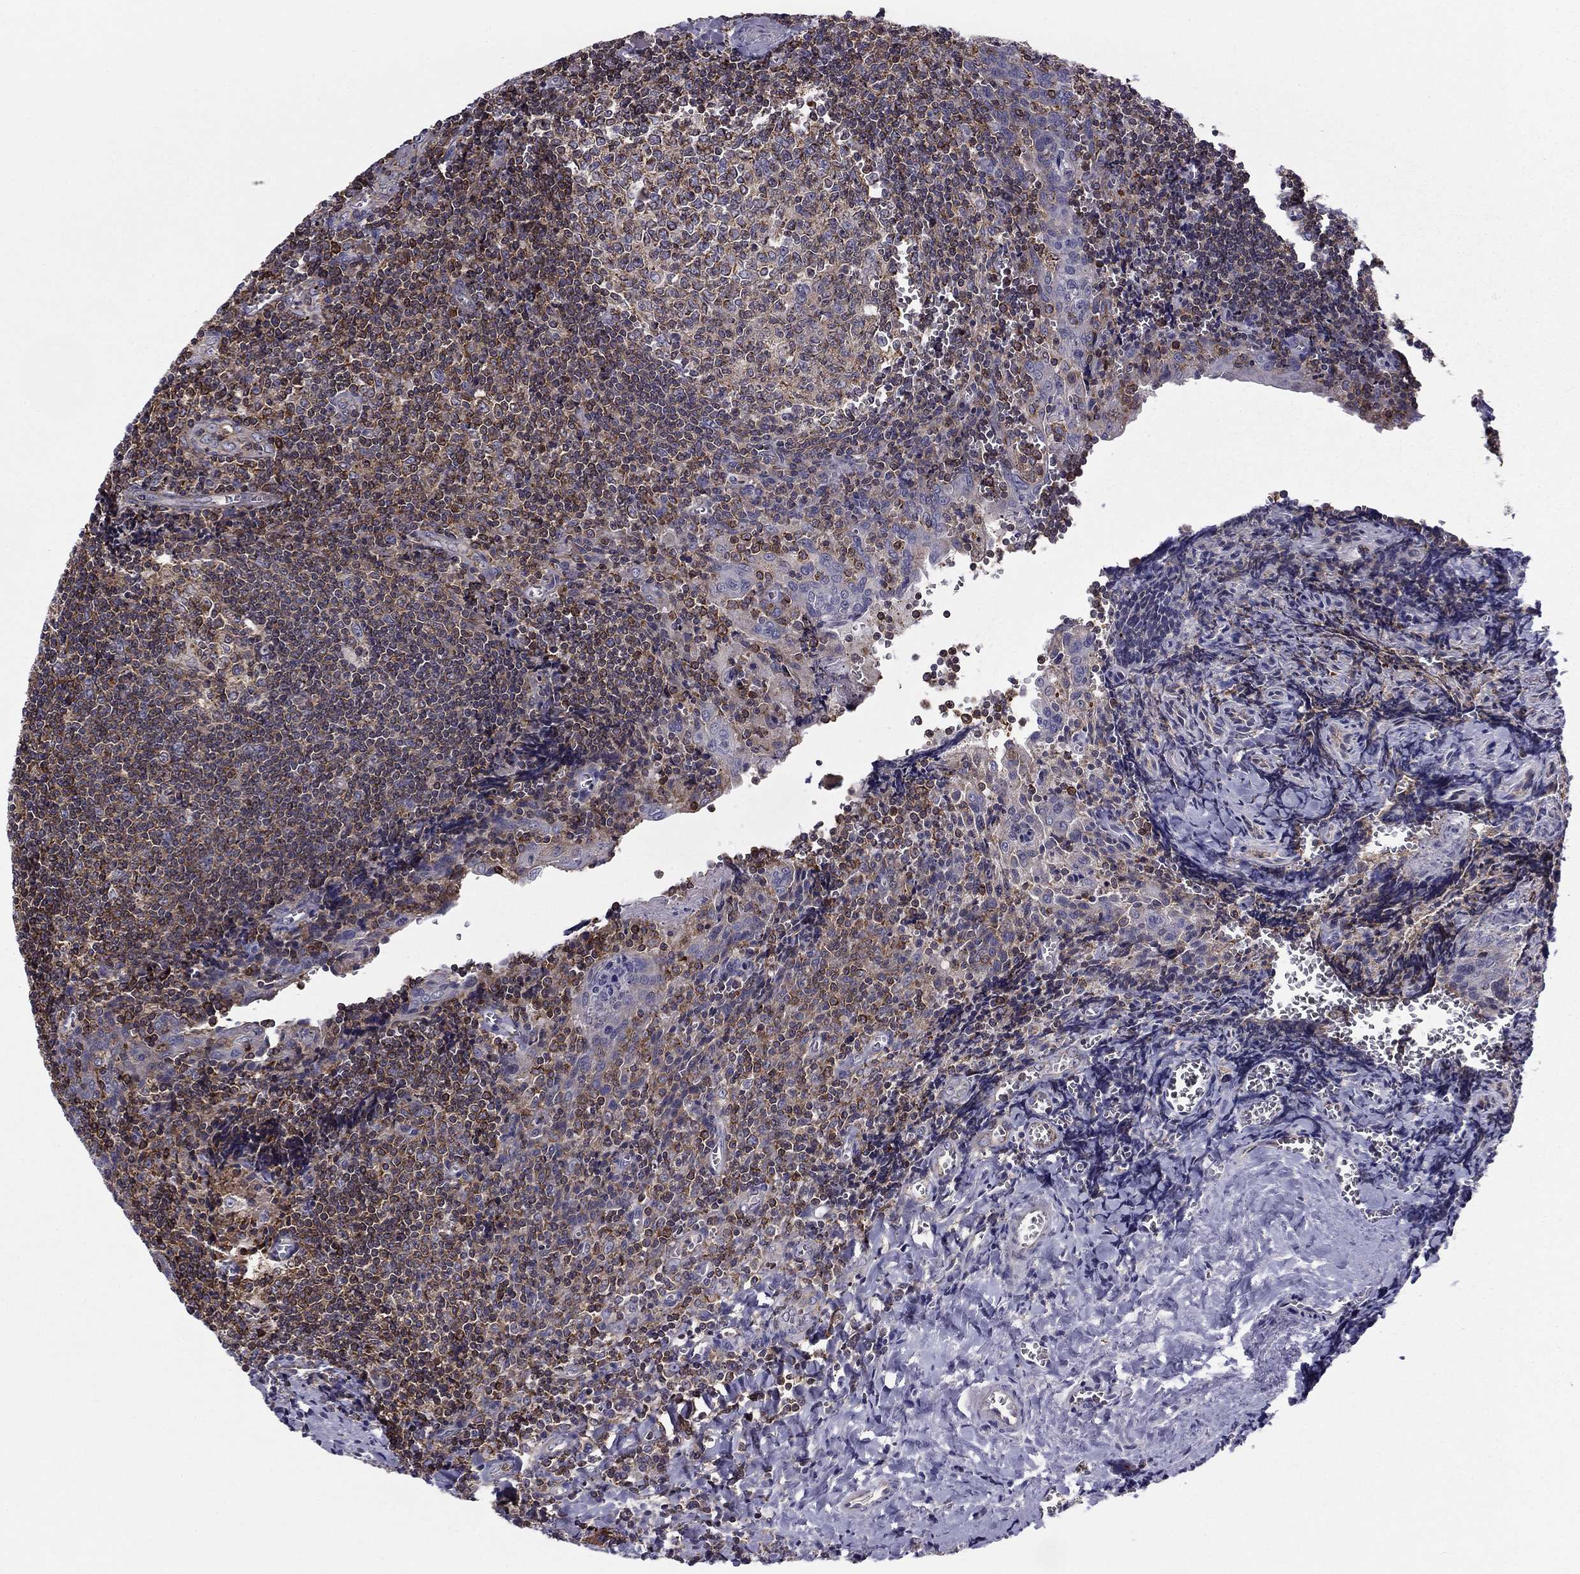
{"staining": {"intensity": "moderate", "quantity": "<25%", "location": "cytoplasmic/membranous"}, "tissue": "tonsil", "cell_type": "Germinal center cells", "image_type": "normal", "snomed": [{"axis": "morphology", "description": "Normal tissue, NOS"}, {"axis": "morphology", "description": "Inflammation, NOS"}, {"axis": "topography", "description": "Tonsil"}], "caption": "About <25% of germinal center cells in normal human tonsil show moderate cytoplasmic/membranous protein staining as visualized by brown immunohistochemical staining.", "gene": "ALG6", "patient": {"sex": "female", "age": 31}}